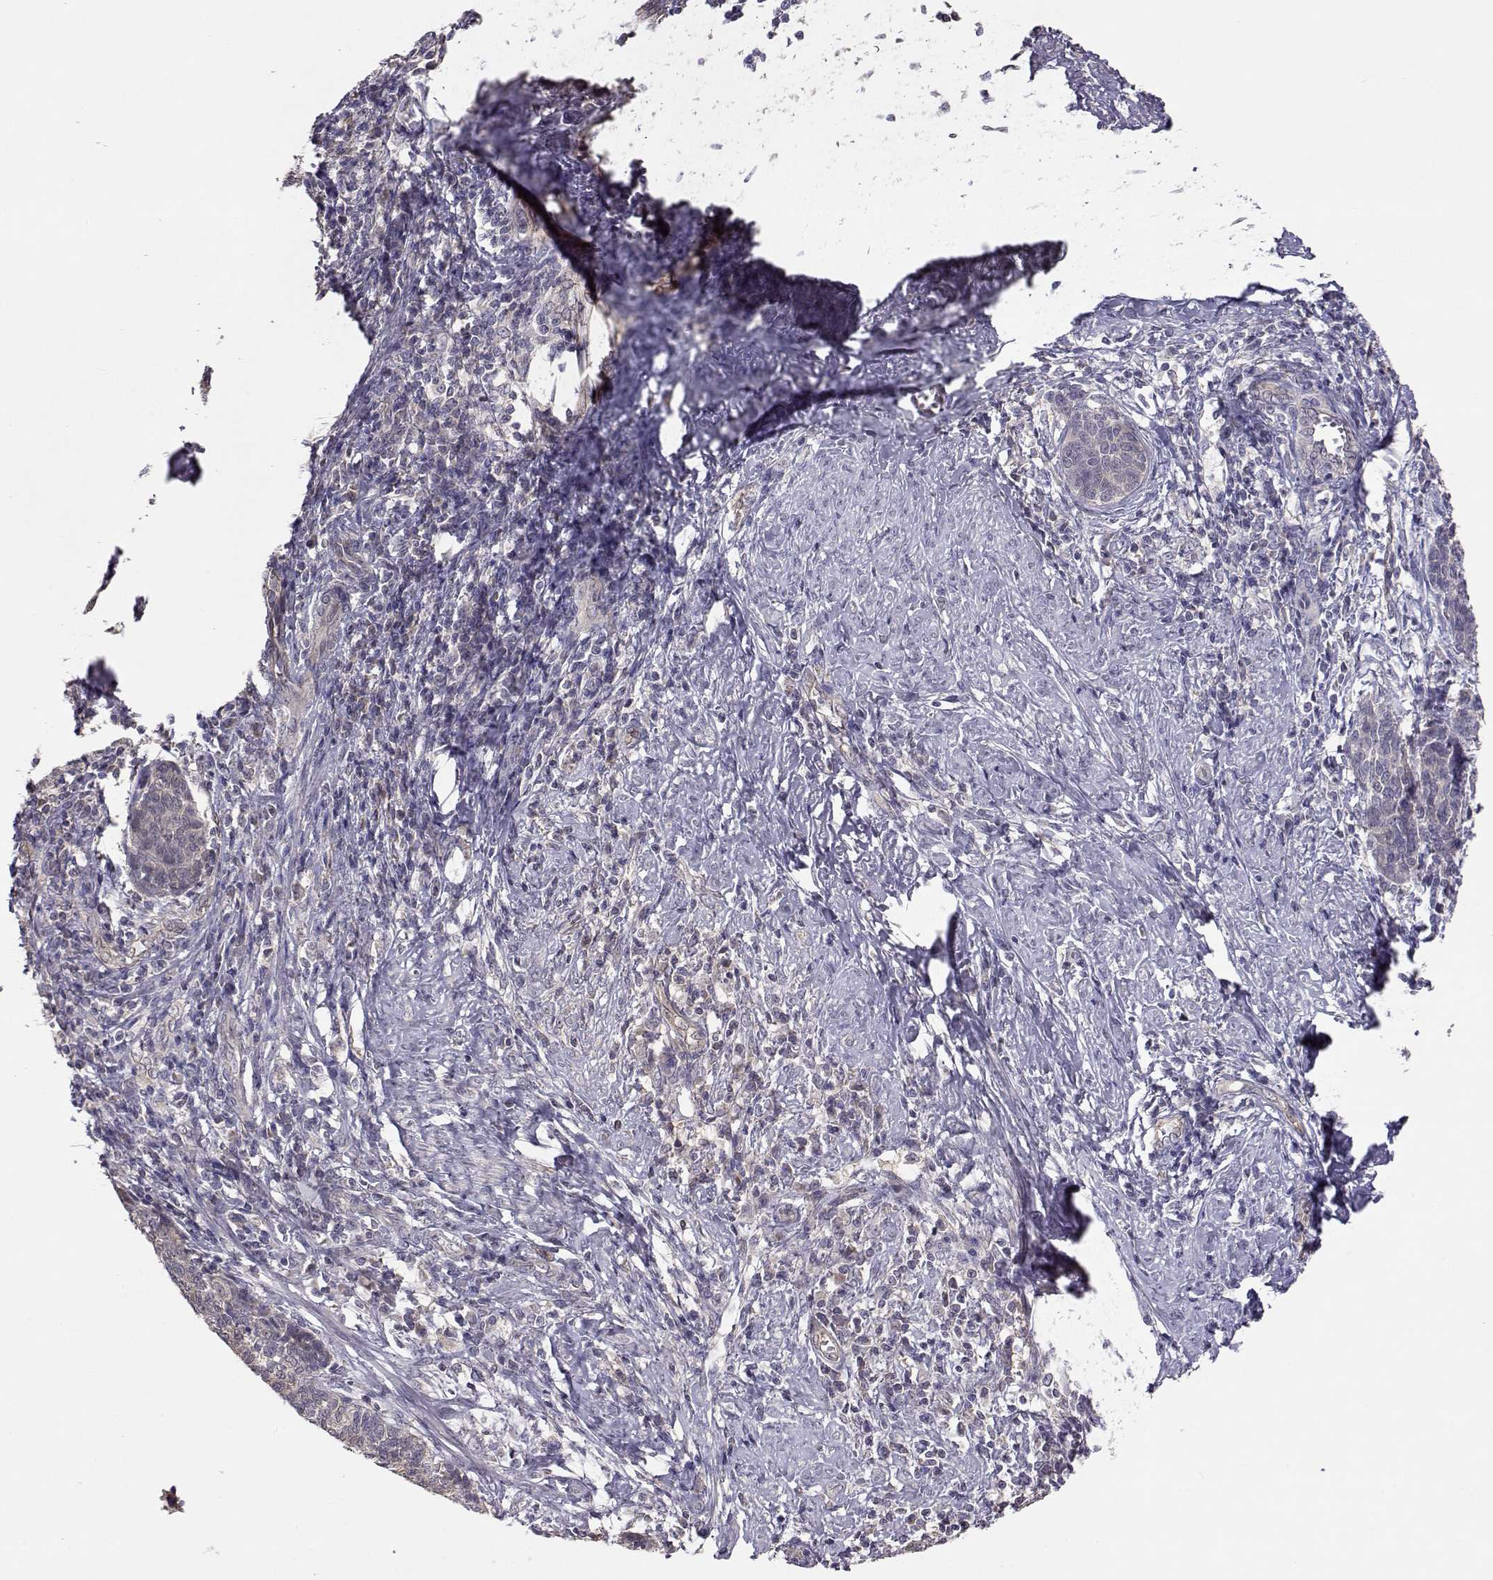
{"staining": {"intensity": "negative", "quantity": "none", "location": "none"}, "tissue": "cervical cancer", "cell_type": "Tumor cells", "image_type": "cancer", "snomed": [{"axis": "morphology", "description": "Squamous cell carcinoma, NOS"}, {"axis": "topography", "description": "Cervix"}], "caption": "DAB immunohistochemical staining of cervical cancer (squamous cell carcinoma) demonstrates no significant expression in tumor cells.", "gene": "NCAM2", "patient": {"sex": "female", "age": 39}}